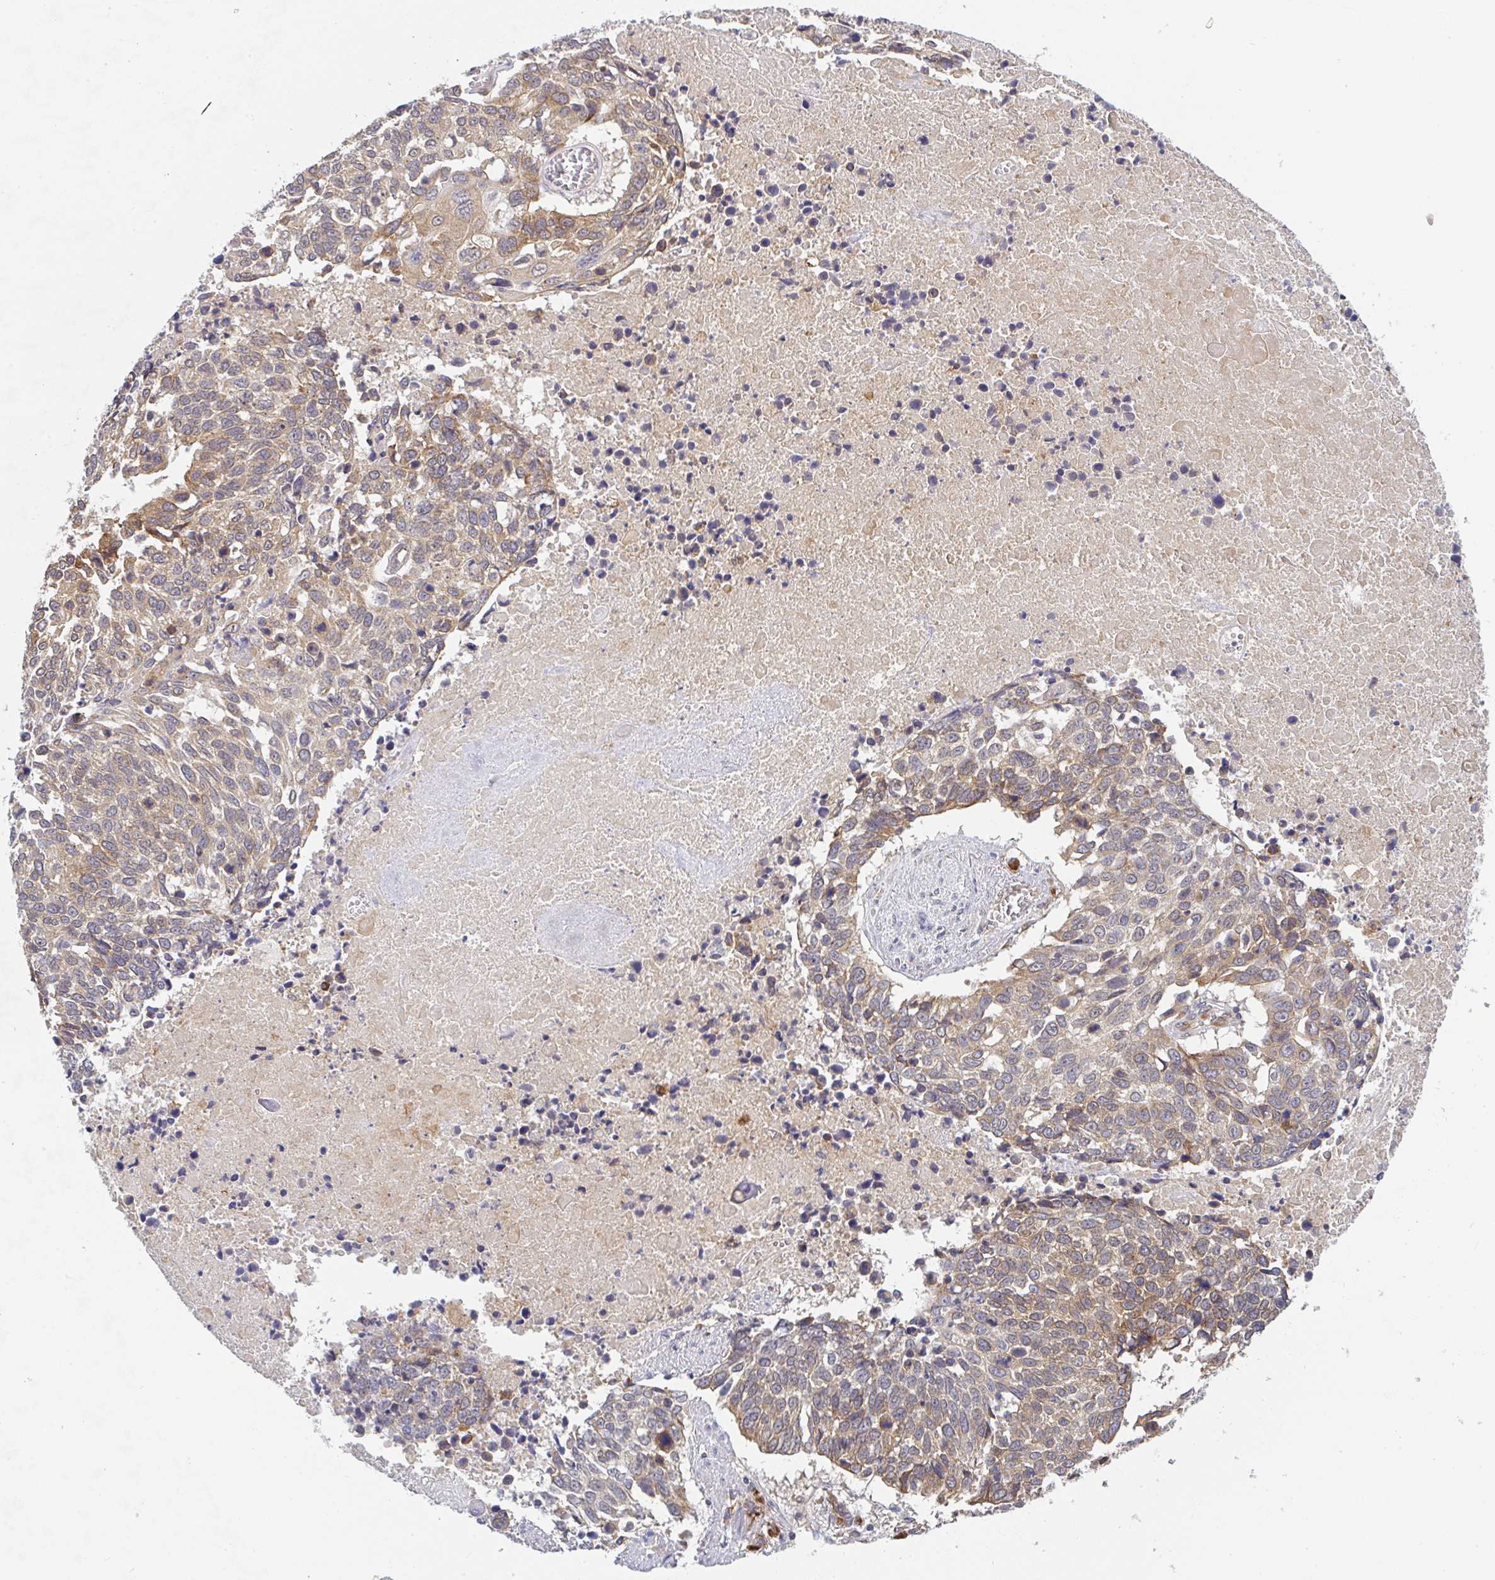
{"staining": {"intensity": "moderate", "quantity": "<25%", "location": "cytoplasmic/membranous"}, "tissue": "lung cancer", "cell_type": "Tumor cells", "image_type": "cancer", "snomed": [{"axis": "morphology", "description": "Squamous cell carcinoma, NOS"}, {"axis": "topography", "description": "Lung"}], "caption": "Lung cancer tissue demonstrates moderate cytoplasmic/membranous staining in about <25% of tumor cells (DAB IHC with brightfield microscopy, high magnification).", "gene": "DERL2", "patient": {"sex": "male", "age": 62}}